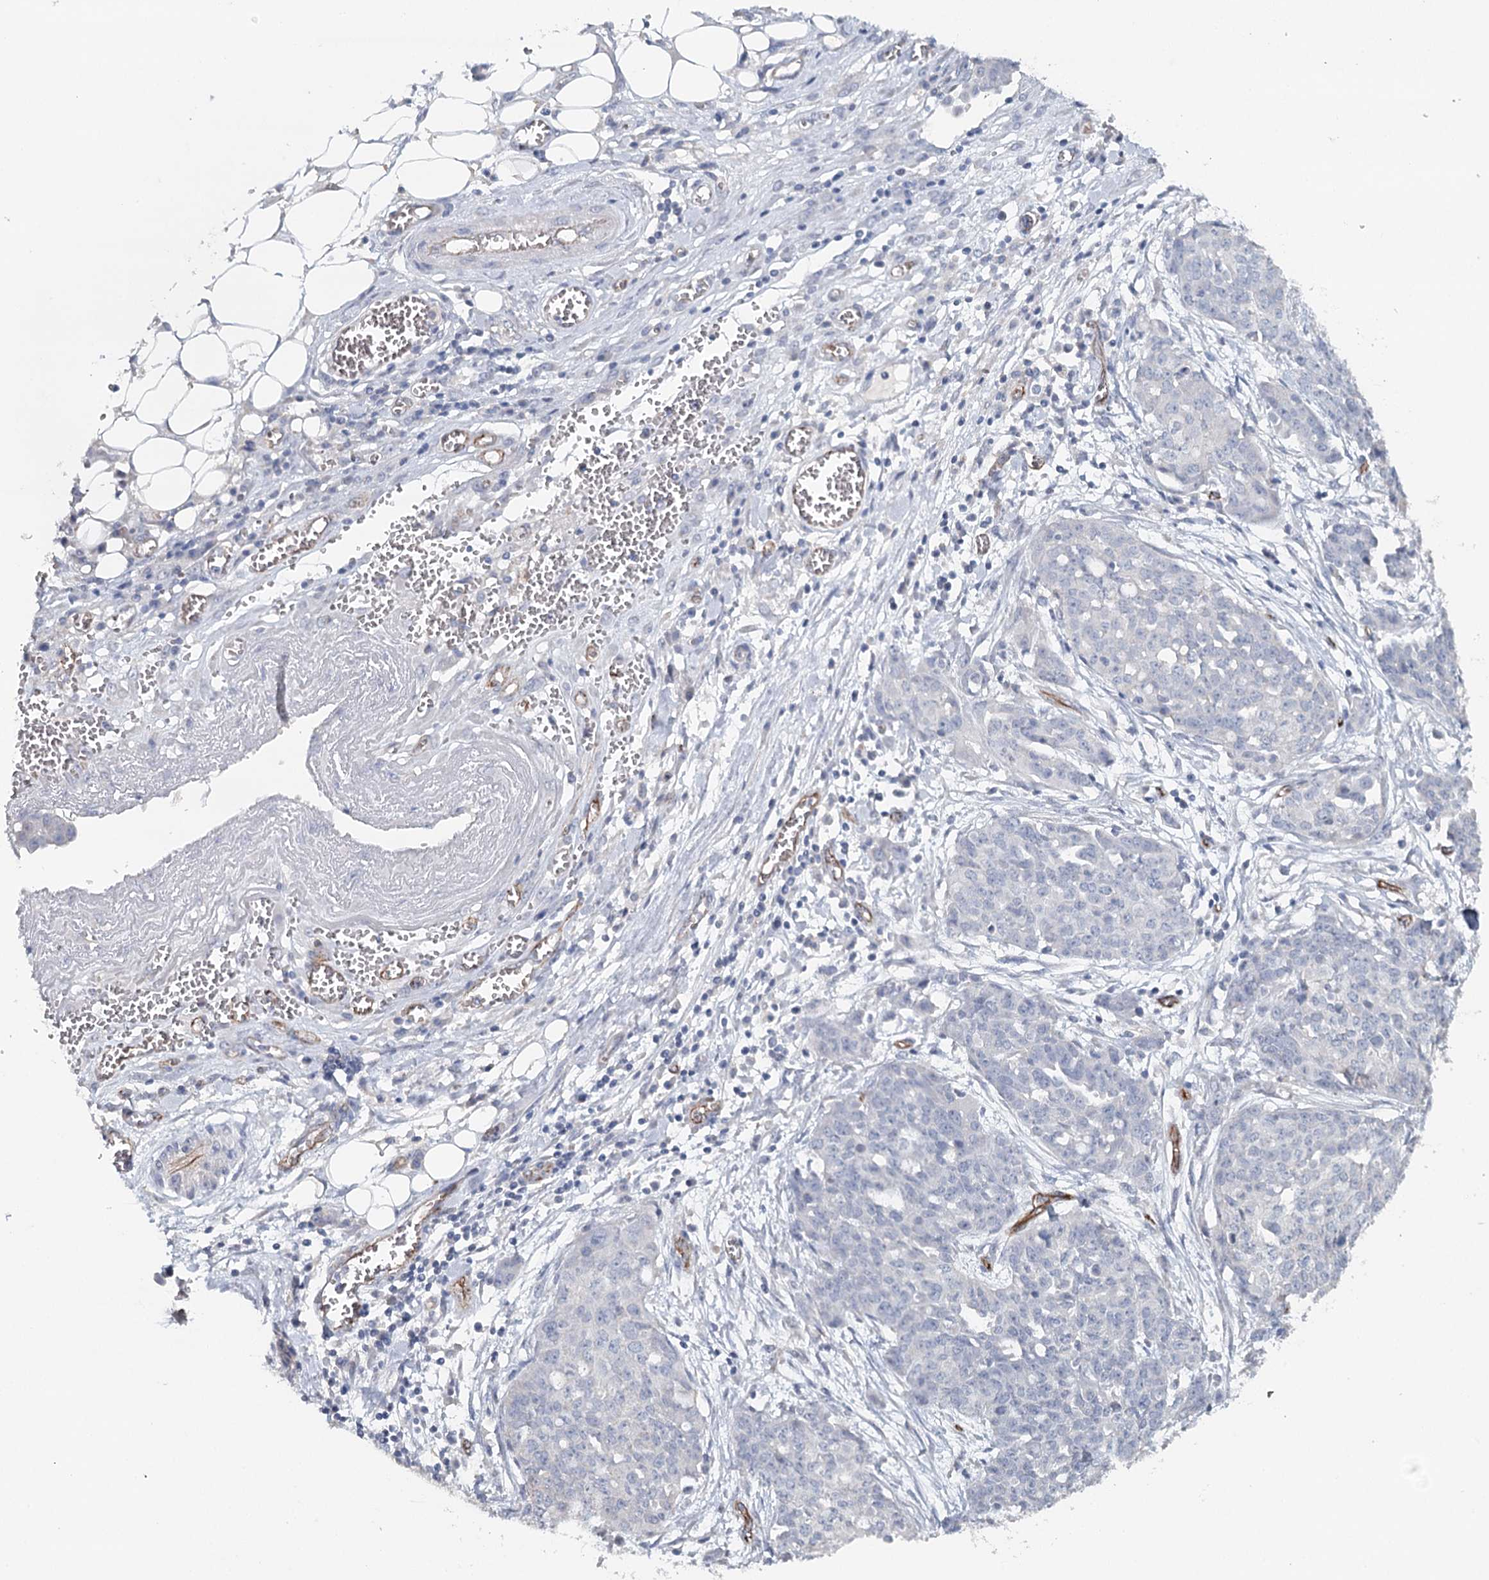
{"staining": {"intensity": "negative", "quantity": "none", "location": "none"}, "tissue": "ovarian cancer", "cell_type": "Tumor cells", "image_type": "cancer", "snomed": [{"axis": "morphology", "description": "Cystadenocarcinoma, serous, NOS"}, {"axis": "topography", "description": "Soft tissue"}, {"axis": "topography", "description": "Ovary"}], "caption": "A micrograph of serous cystadenocarcinoma (ovarian) stained for a protein displays no brown staining in tumor cells. (Brightfield microscopy of DAB immunohistochemistry at high magnification).", "gene": "SYNPO", "patient": {"sex": "female", "age": 57}}